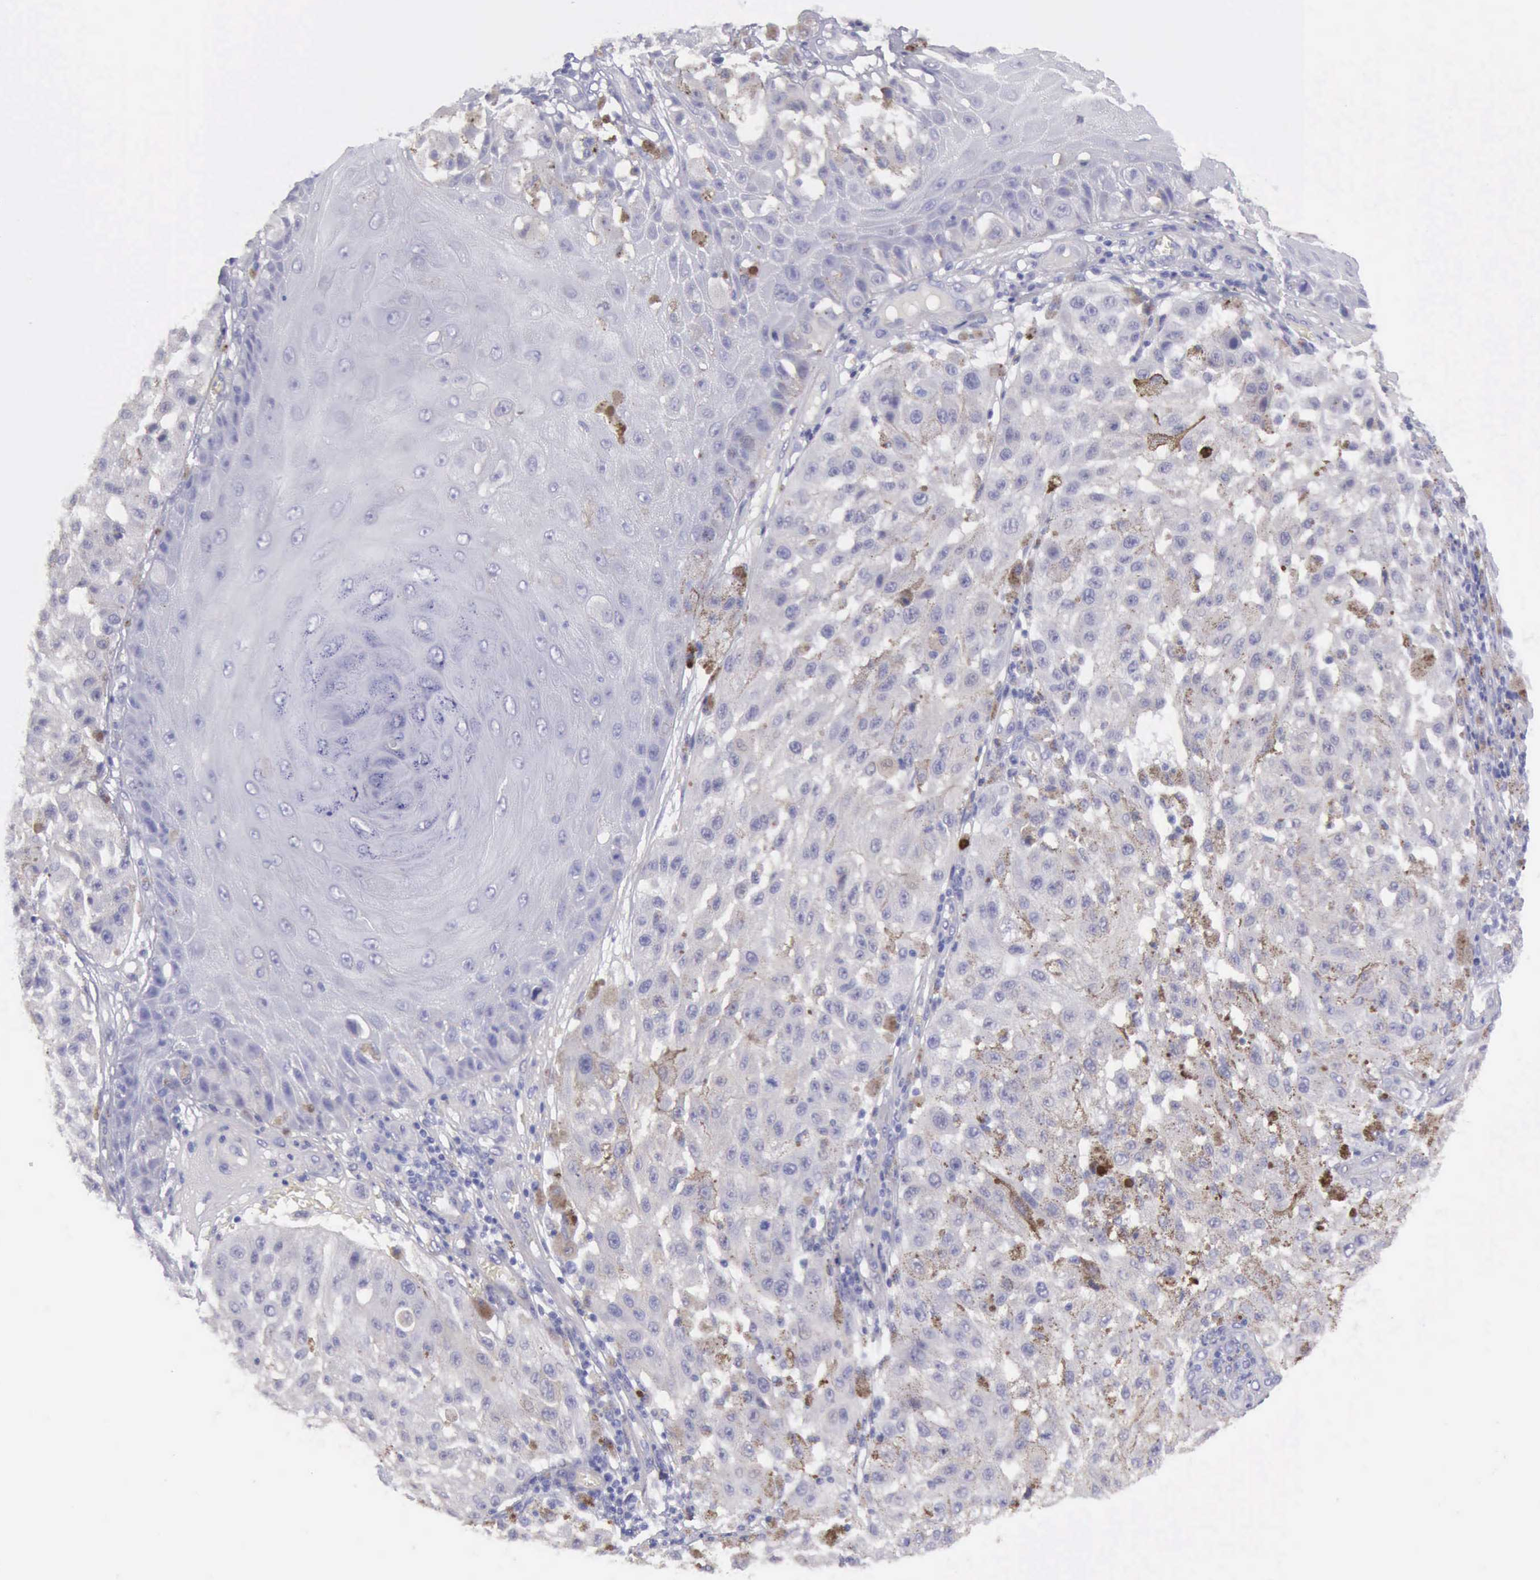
{"staining": {"intensity": "negative", "quantity": "none", "location": "none"}, "tissue": "melanoma", "cell_type": "Tumor cells", "image_type": "cancer", "snomed": [{"axis": "morphology", "description": "Malignant melanoma, NOS"}, {"axis": "topography", "description": "Skin"}], "caption": "This is a histopathology image of immunohistochemistry (IHC) staining of malignant melanoma, which shows no staining in tumor cells.", "gene": "AOC3", "patient": {"sex": "female", "age": 64}}